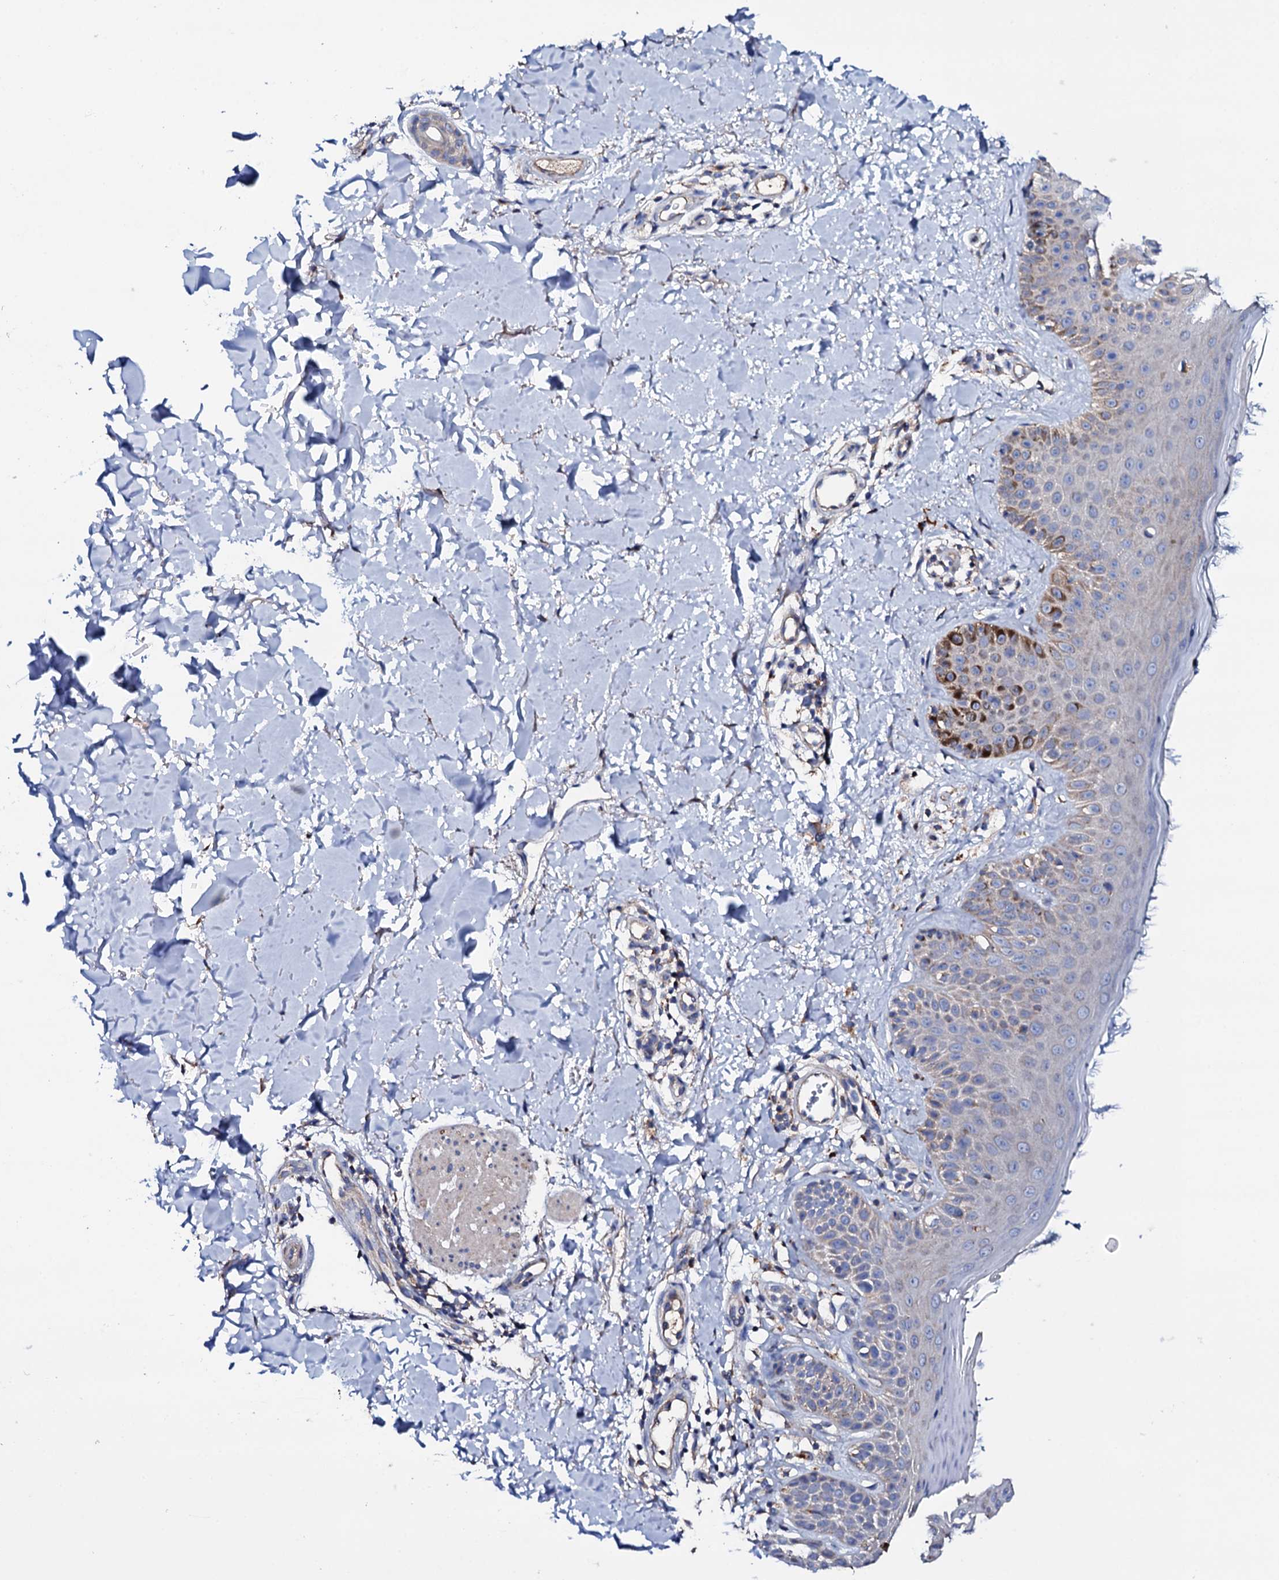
{"staining": {"intensity": "negative", "quantity": "none", "location": "none"}, "tissue": "skin", "cell_type": "Fibroblasts", "image_type": "normal", "snomed": [{"axis": "morphology", "description": "Normal tissue, NOS"}, {"axis": "topography", "description": "Skin"}], "caption": "There is no significant positivity in fibroblasts of skin. (Immunohistochemistry (ihc), brightfield microscopy, high magnification).", "gene": "TCAF2C", "patient": {"sex": "male", "age": 52}}